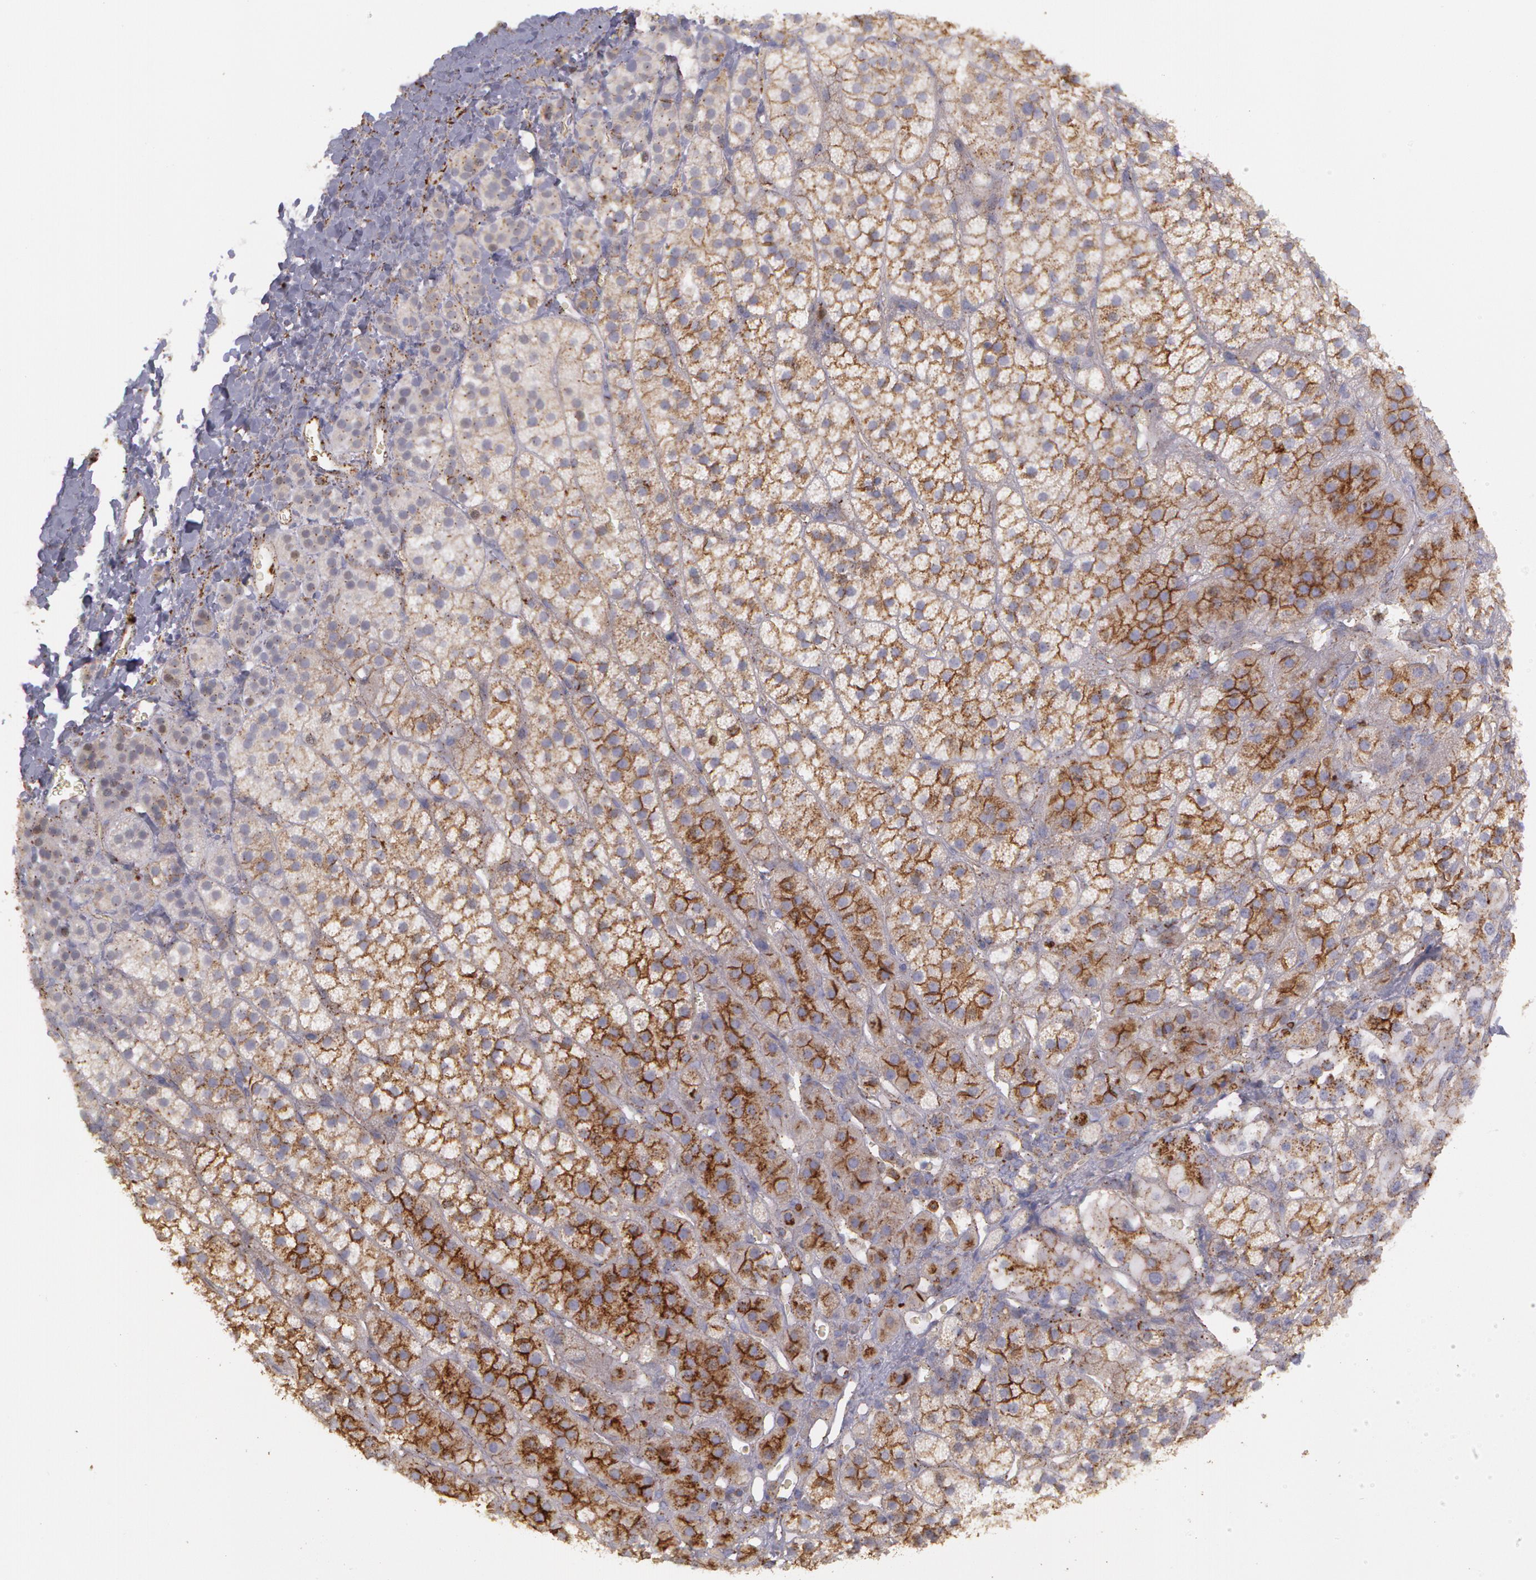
{"staining": {"intensity": "moderate", "quantity": ">75%", "location": "cytoplasmic/membranous"}, "tissue": "adrenal gland", "cell_type": "Glandular cells", "image_type": "normal", "snomed": [{"axis": "morphology", "description": "Normal tissue, NOS"}, {"axis": "topography", "description": "Adrenal gland"}], "caption": "Brown immunohistochemical staining in benign human adrenal gland reveals moderate cytoplasmic/membranous expression in approximately >75% of glandular cells.", "gene": "FLOT2", "patient": {"sex": "female", "age": 44}}